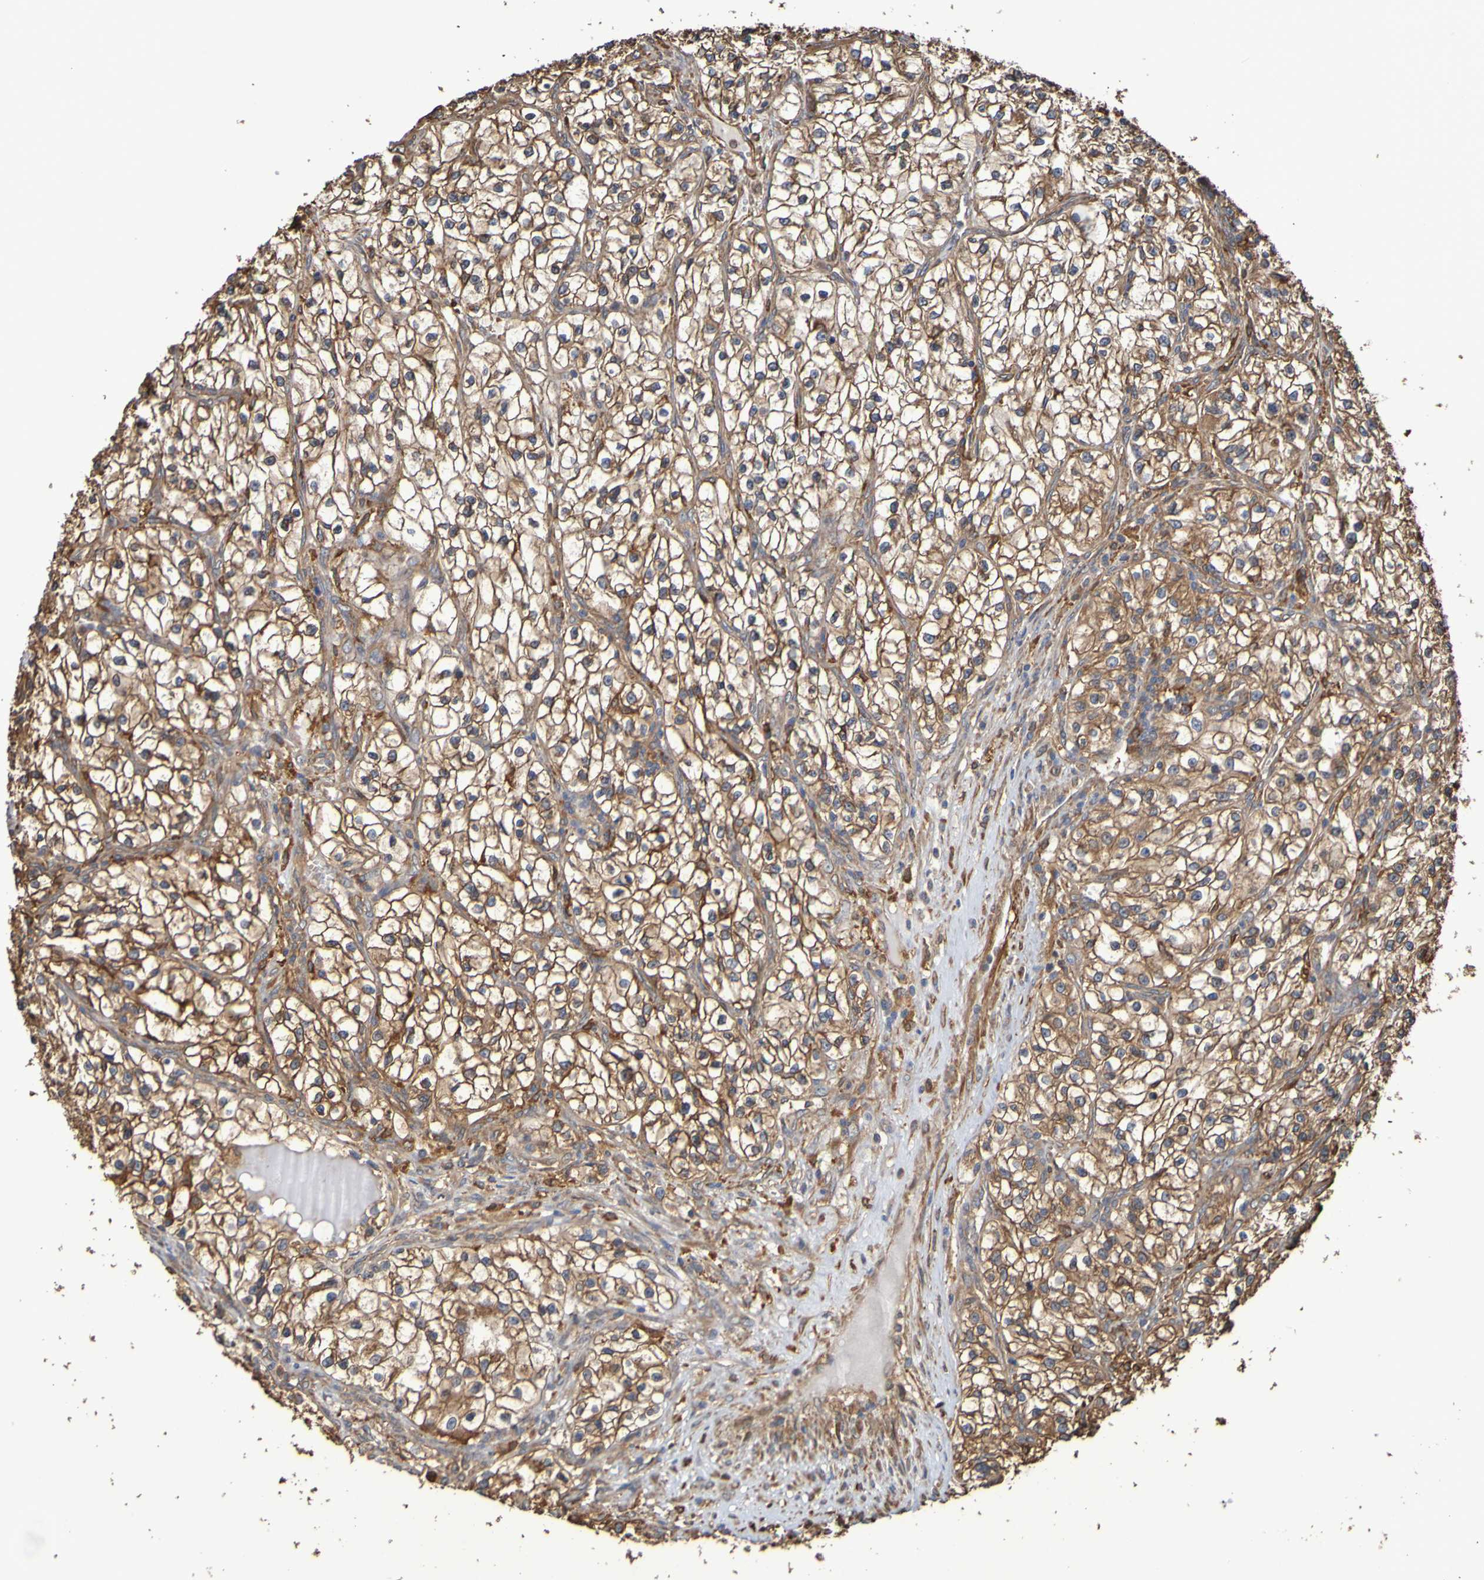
{"staining": {"intensity": "moderate", "quantity": "25%-75%", "location": "cytoplasmic/membranous"}, "tissue": "renal cancer", "cell_type": "Tumor cells", "image_type": "cancer", "snomed": [{"axis": "morphology", "description": "Adenocarcinoma, NOS"}, {"axis": "topography", "description": "Kidney"}], "caption": "Immunohistochemistry (DAB (3,3'-diaminobenzidine)) staining of renal cancer reveals moderate cytoplasmic/membranous protein staining in about 25%-75% of tumor cells.", "gene": "RAB11A", "patient": {"sex": "female", "age": 57}}